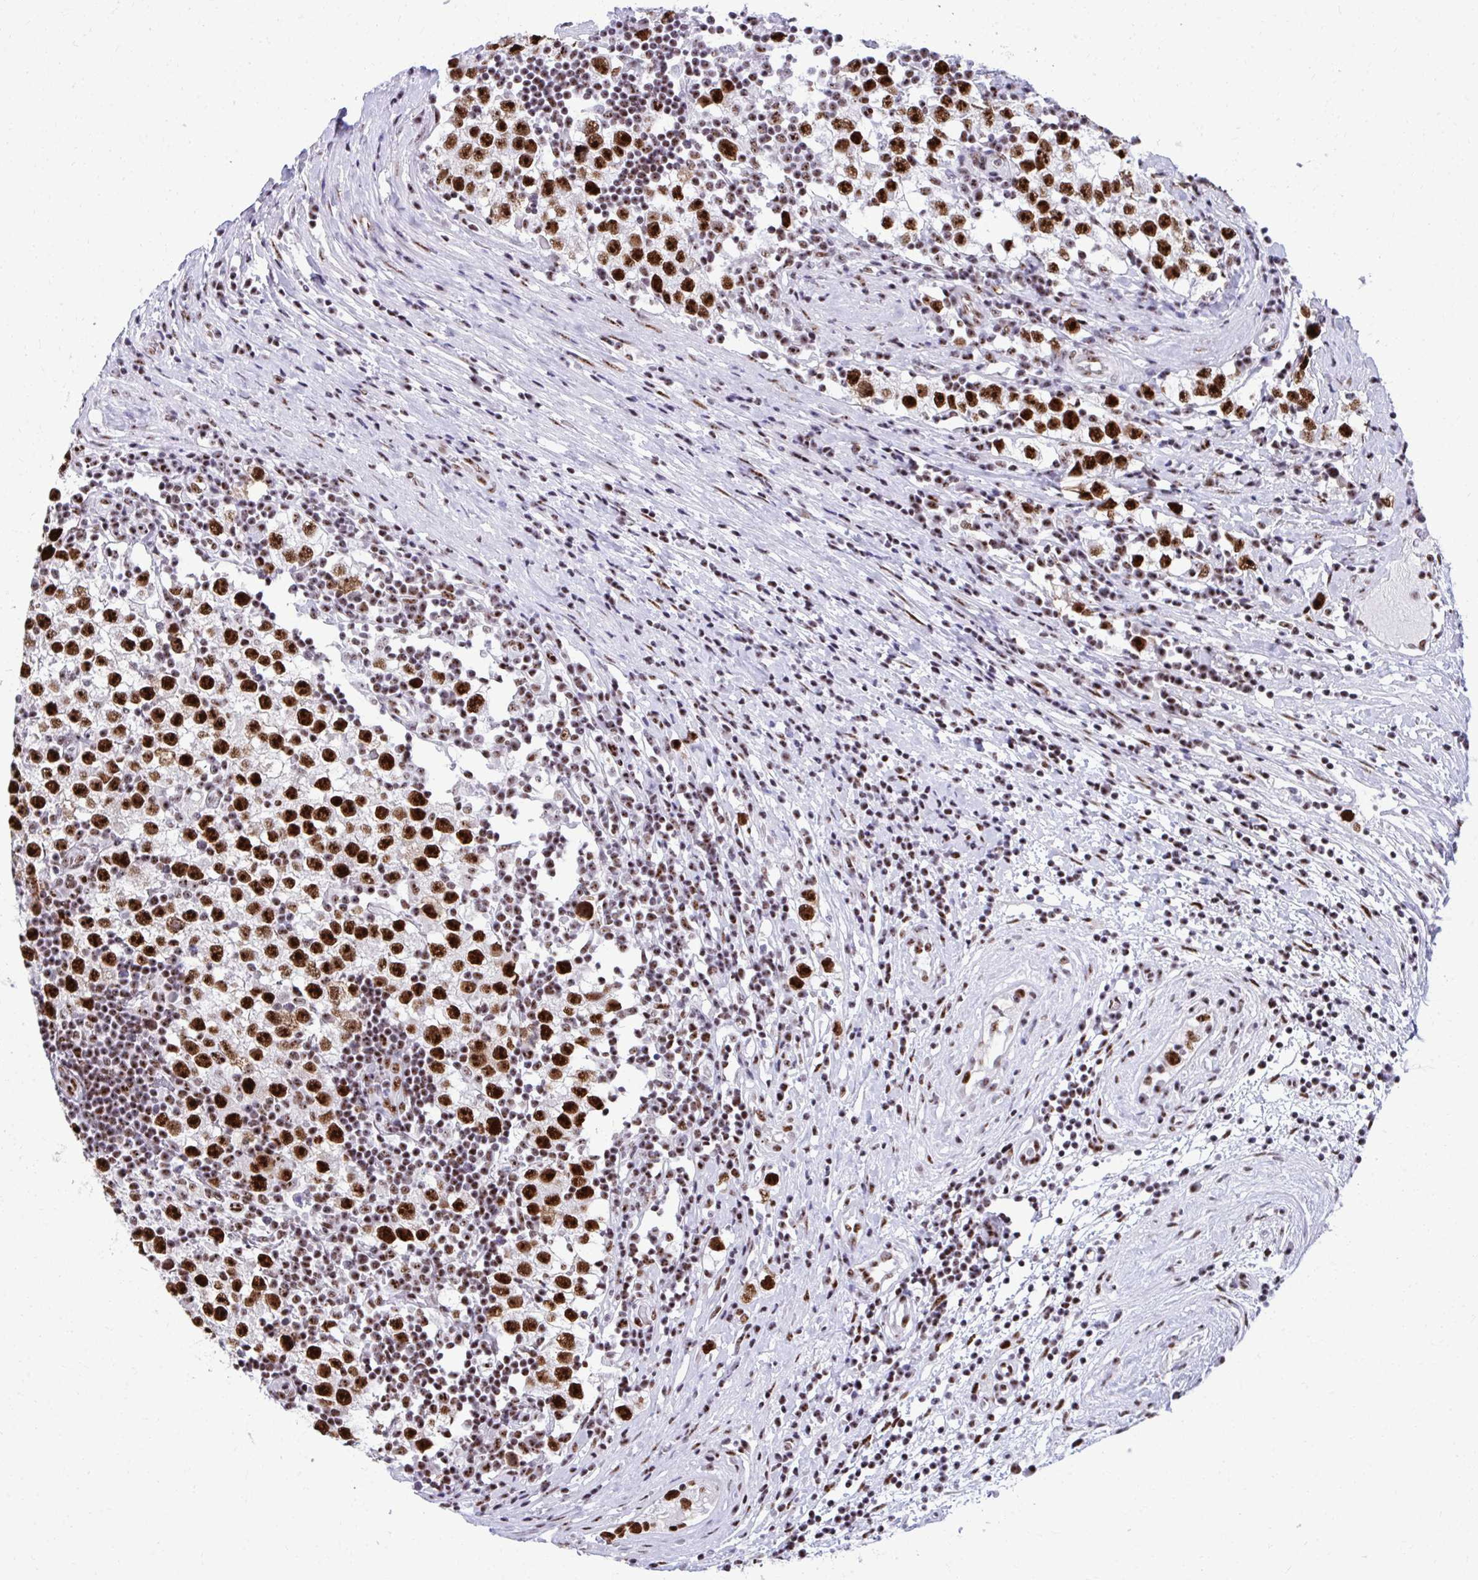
{"staining": {"intensity": "strong", "quantity": ">75%", "location": "nuclear"}, "tissue": "testis cancer", "cell_type": "Tumor cells", "image_type": "cancer", "snomed": [{"axis": "morphology", "description": "Seminoma, NOS"}, {"axis": "topography", "description": "Testis"}], "caption": "Seminoma (testis) stained for a protein shows strong nuclear positivity in tumor cells.", "gene": "PELP1", "patient": {"sex": "male", "age": 34}}